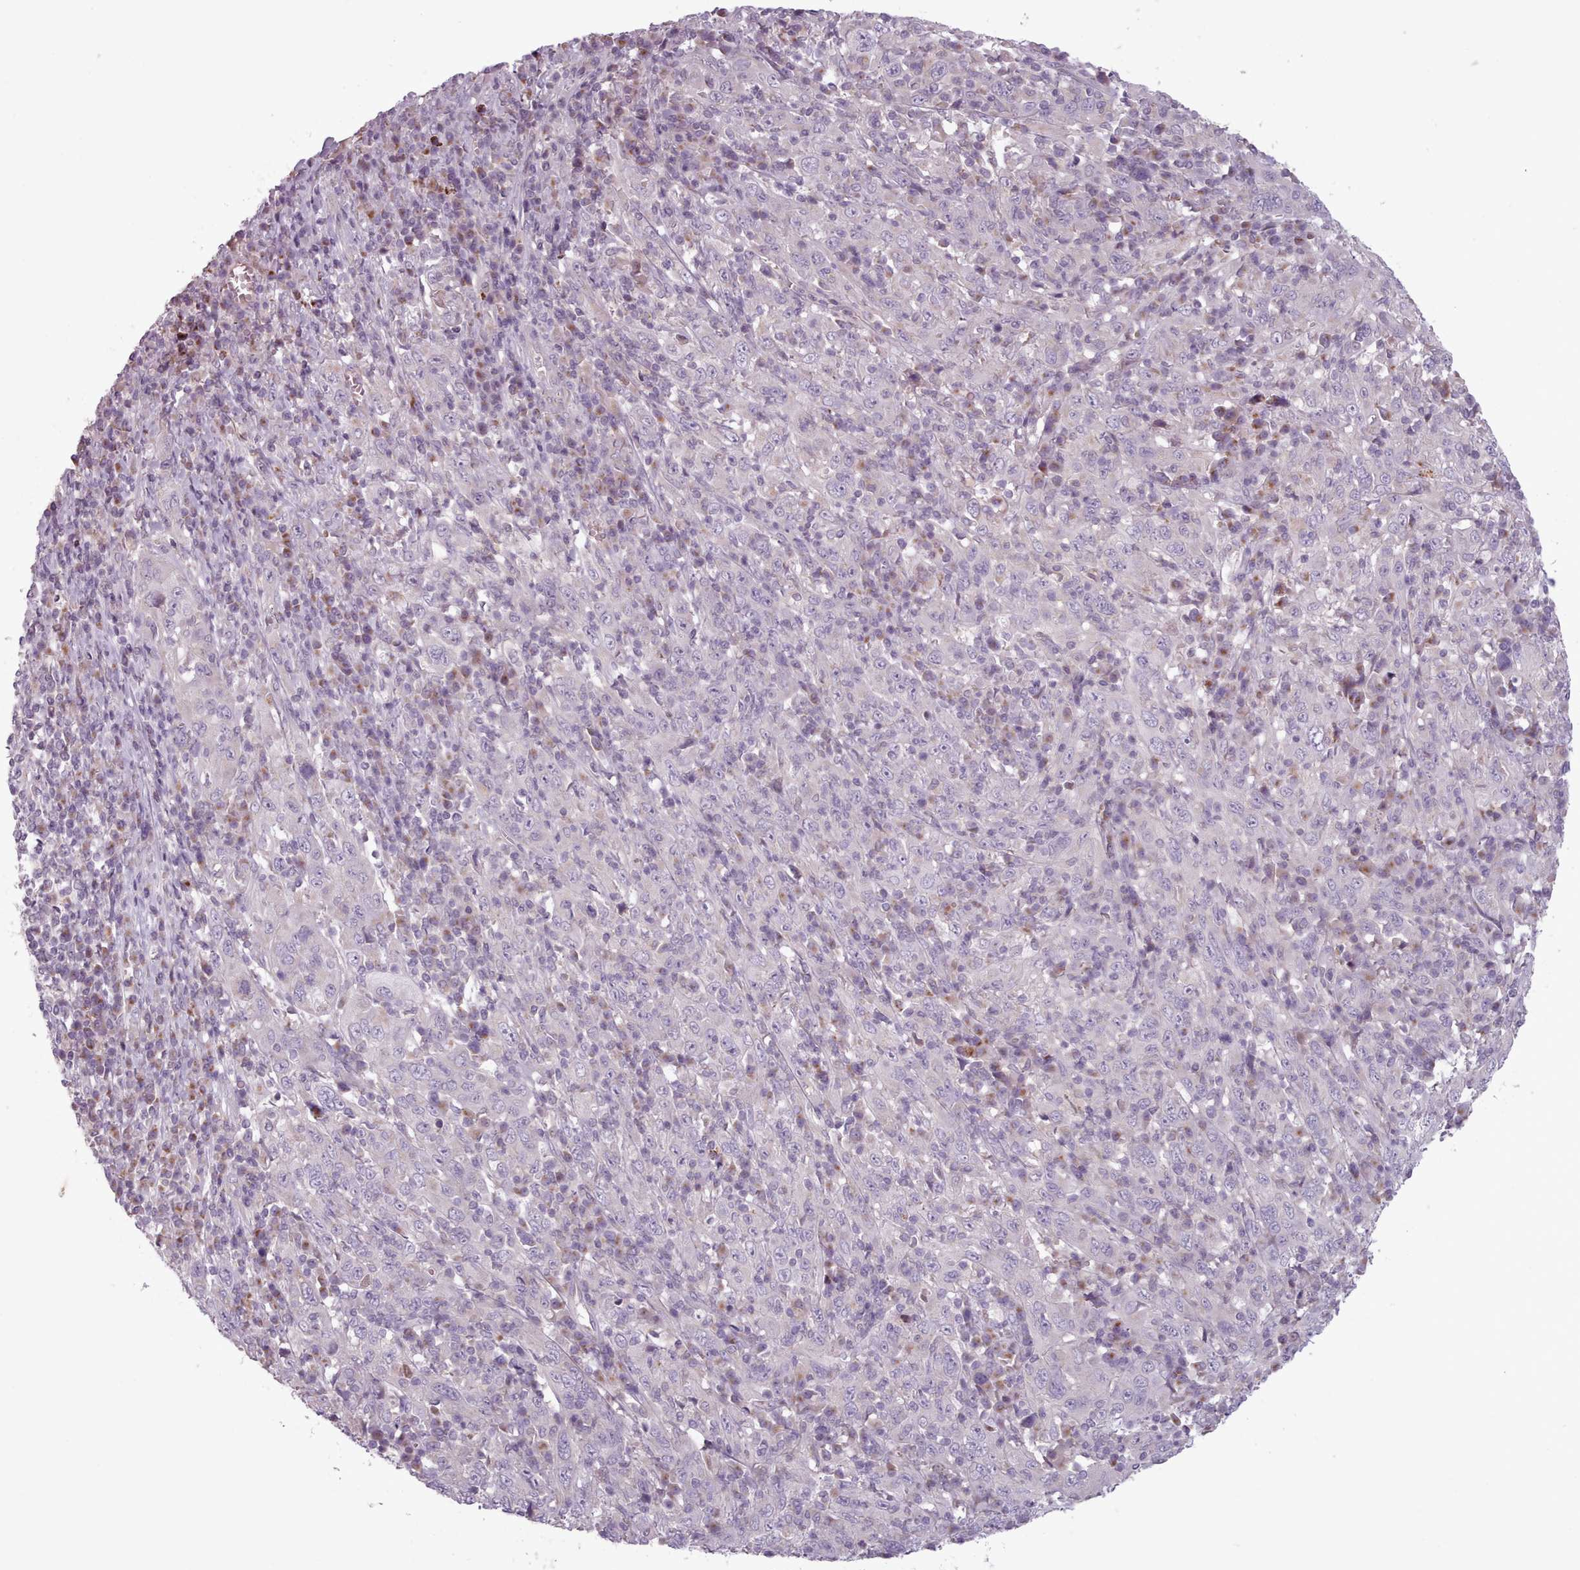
{"staining": {"intensity": "negative", "quantity": "none", "location": "none"}, "tissue": "cervical cancer", "cell_type": "Tumor cells", "image_type": "cancer", "snomed": [{"axis": "morphology", "description": "Squamous cell carcinoma, NOS"}, {"axis": "topography", "description": "Cervix"}], "caption": "This is a photomicrograph of IHC staining of cervical squamous cell carcinoma, which shows no positivity in tumor cells. (Brightfield microscopy of DAB immunohistochemistry (IHC) at high magnification).", "gene": "LAPTM5", "patient": {"sex": "female", "age": 46}}